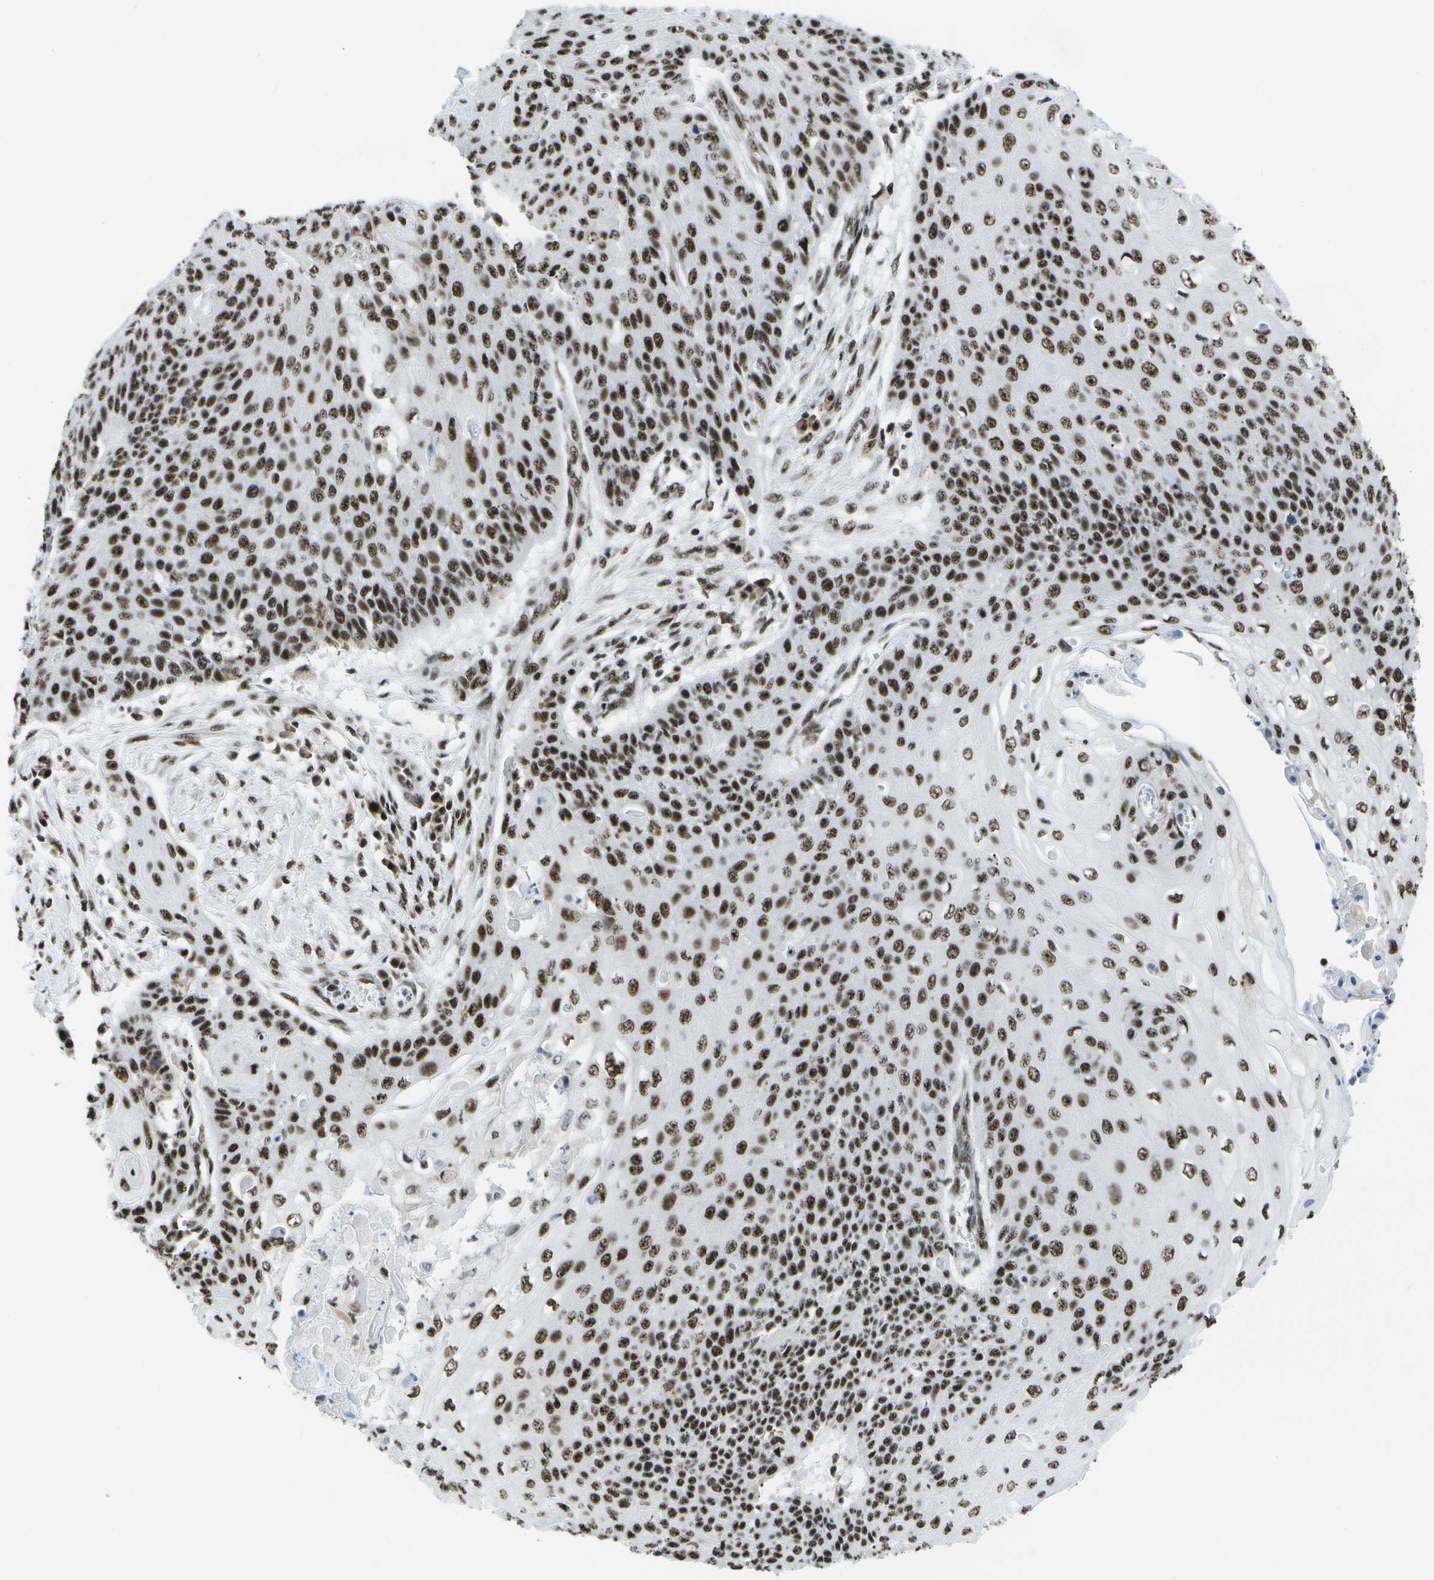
{"staining": {"intensity": "strong", "quantity": ">75%", "location": "nuclear"}, "tissue": "cervical cancer", "cell_type": "Tumor cells", "image_type": "cancer", "snomed": [{"axis": "morphology", "description": "Squamous cell carcinoma, NOS"}, {"axis": "topography", "description": "Cervix"}], "caption": "Immunohistochemical staining of human squamous cell carcinoma (cervical) demonstrates strong nuclear protein staining in about >75% of tumor cells.", "gene": "NSRP1", "patient": {"sex": "female", "age": 39}}